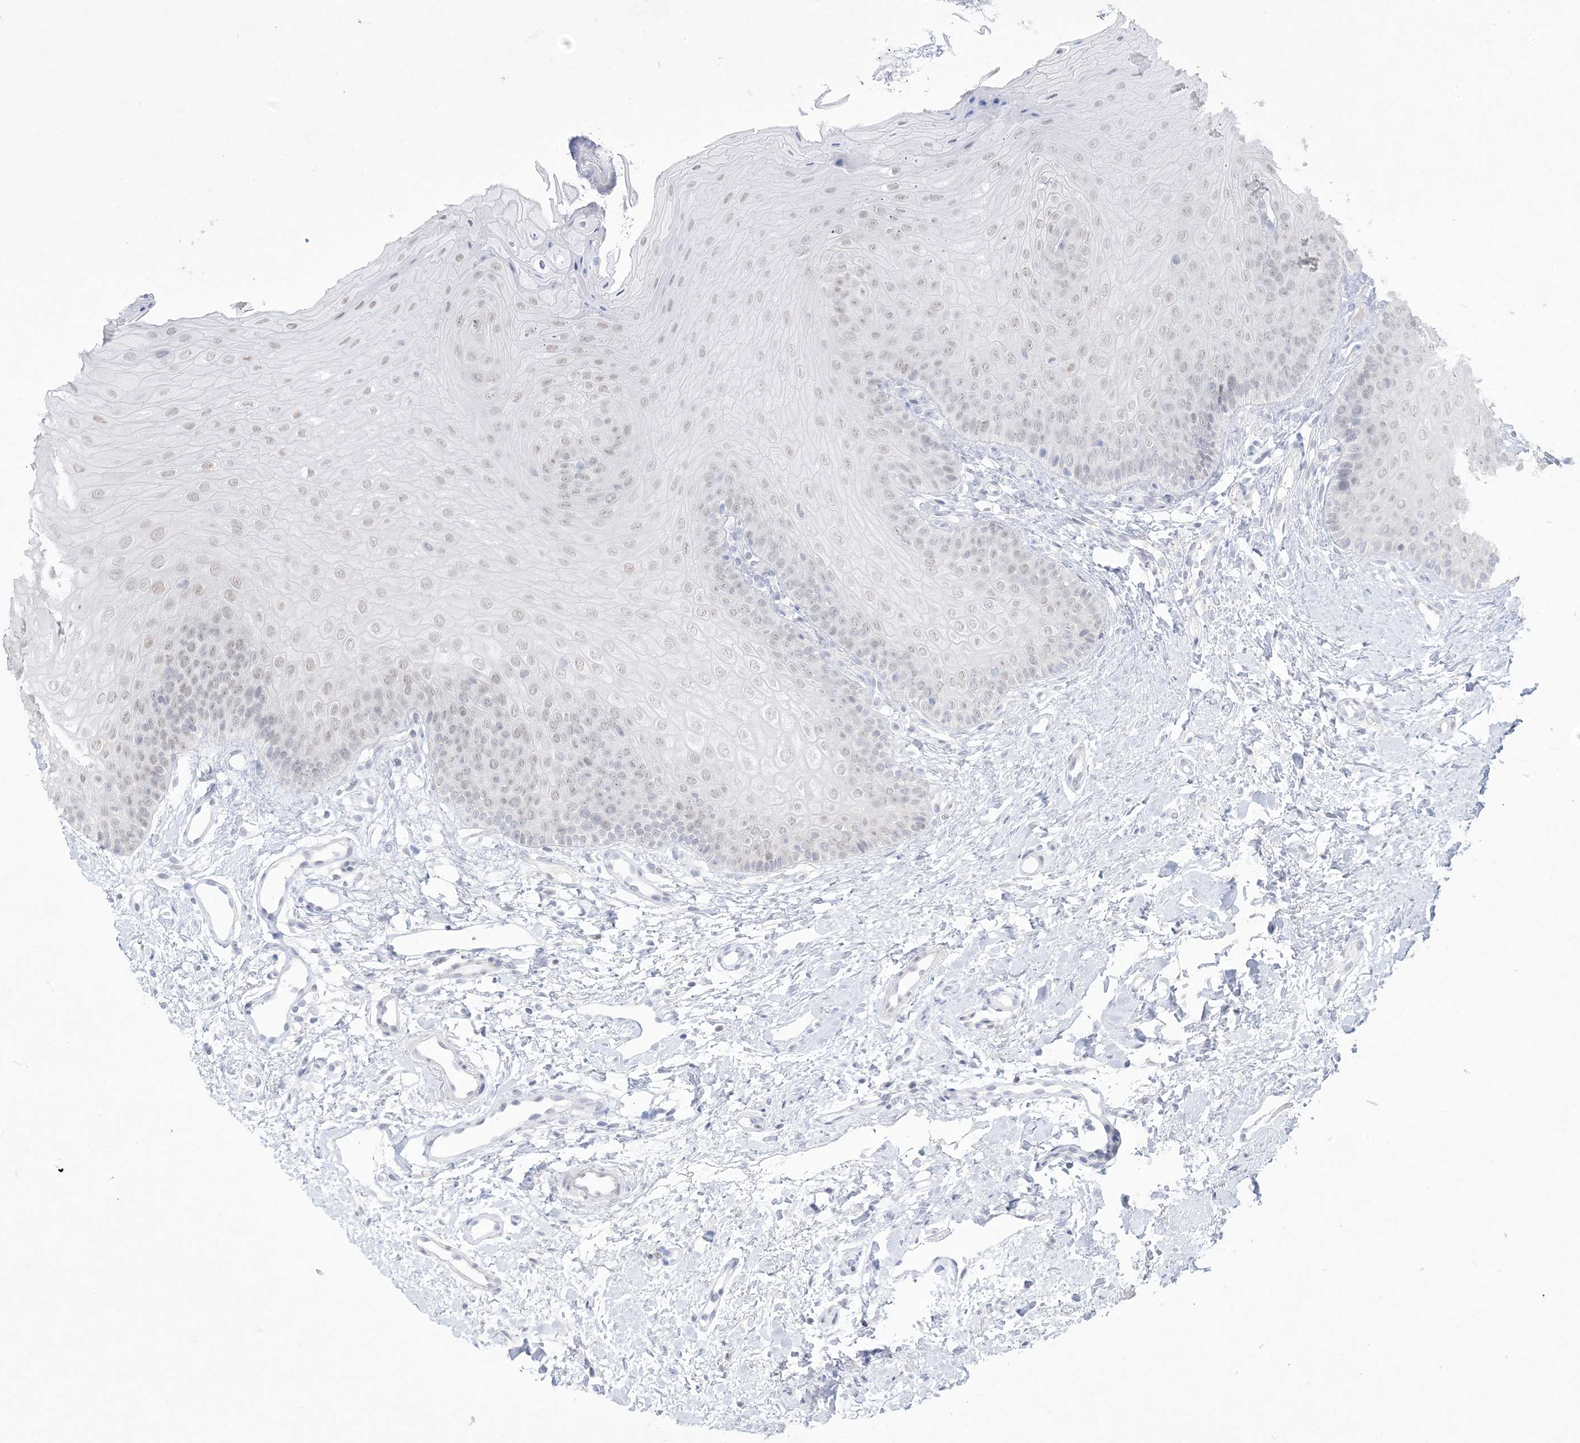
{"staining": {"intensity": "weak", "quantity": "<25%", "location": "nuclear"}, "tissue": "oral mucosa", "cell_type": "Squamous epithelial cells", "image_type": "normal", "snomed": [{"axis": "morphology", "description": "Normal tissue, NOS"}, {"axis": "topography", "description": "Oral tissue"}], "caption": "Micrograph shows no significant protein staining in squamous epithelial cells of normal oral mucosa.", "gene": "HOMEZ", "patient": {"sex": "female", "age": 68}}